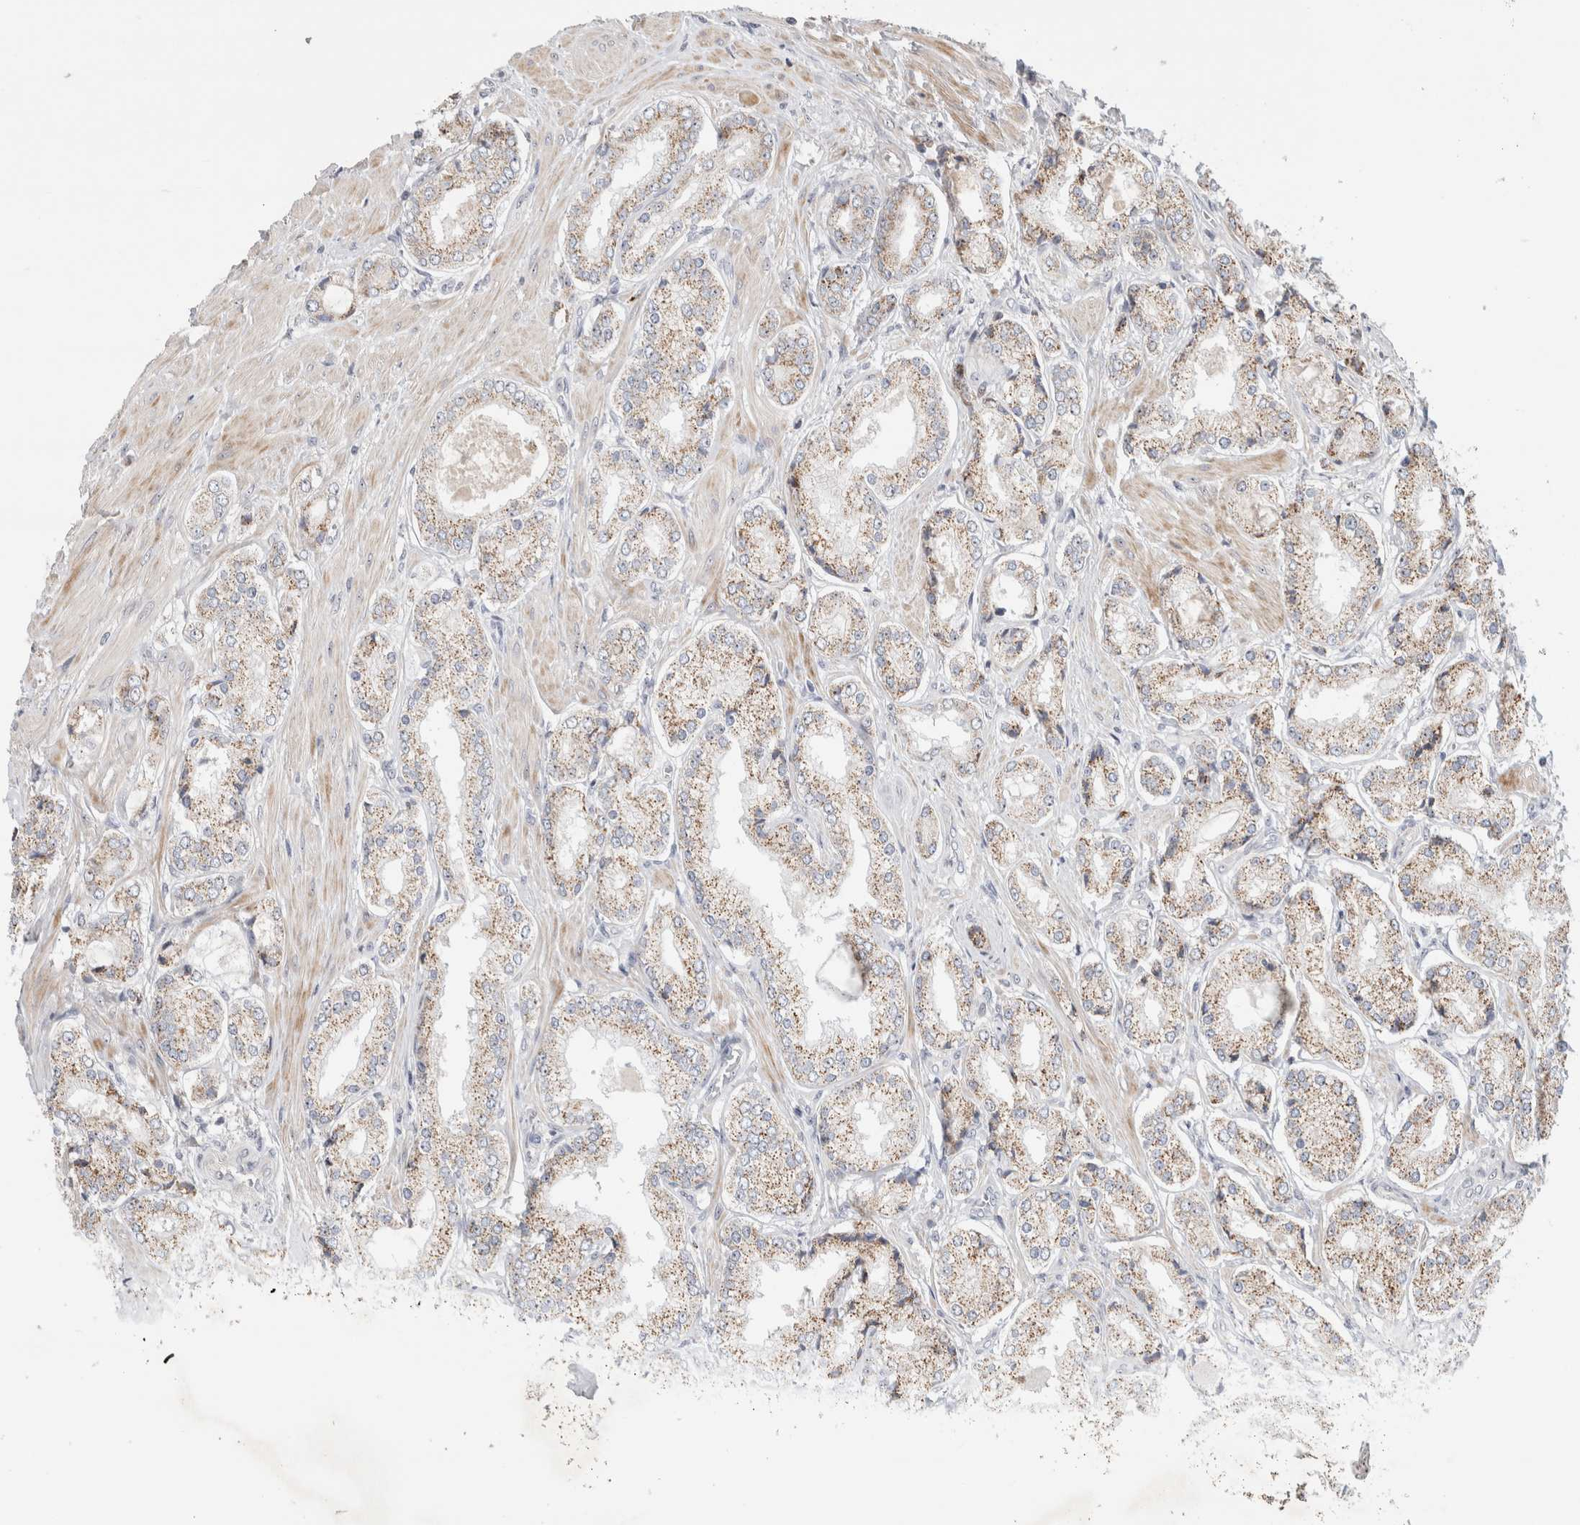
{"staining": {"intensity": "weak", "quantity": ">75%", "location": "cytoplasmic/membranous"}, "tissue": "prostate cancer", "cell_type": "Tumor cells", "image_type": "cancer", "snomed": [{"axis": "morphology", "description": "Adenocarcinoma, Low grade"}, {"axis": "topography", "description": "Prostate"}], "caption": "Immunohistochemical staining of adenocarcinoma (low-grade) (prostate) demonstrates weak cytoplasmic/membranous protein staining in approximately >75% of tumor cells.", "gene": "ECHDC2", "patient": {"sex": "male", "age": 62}}